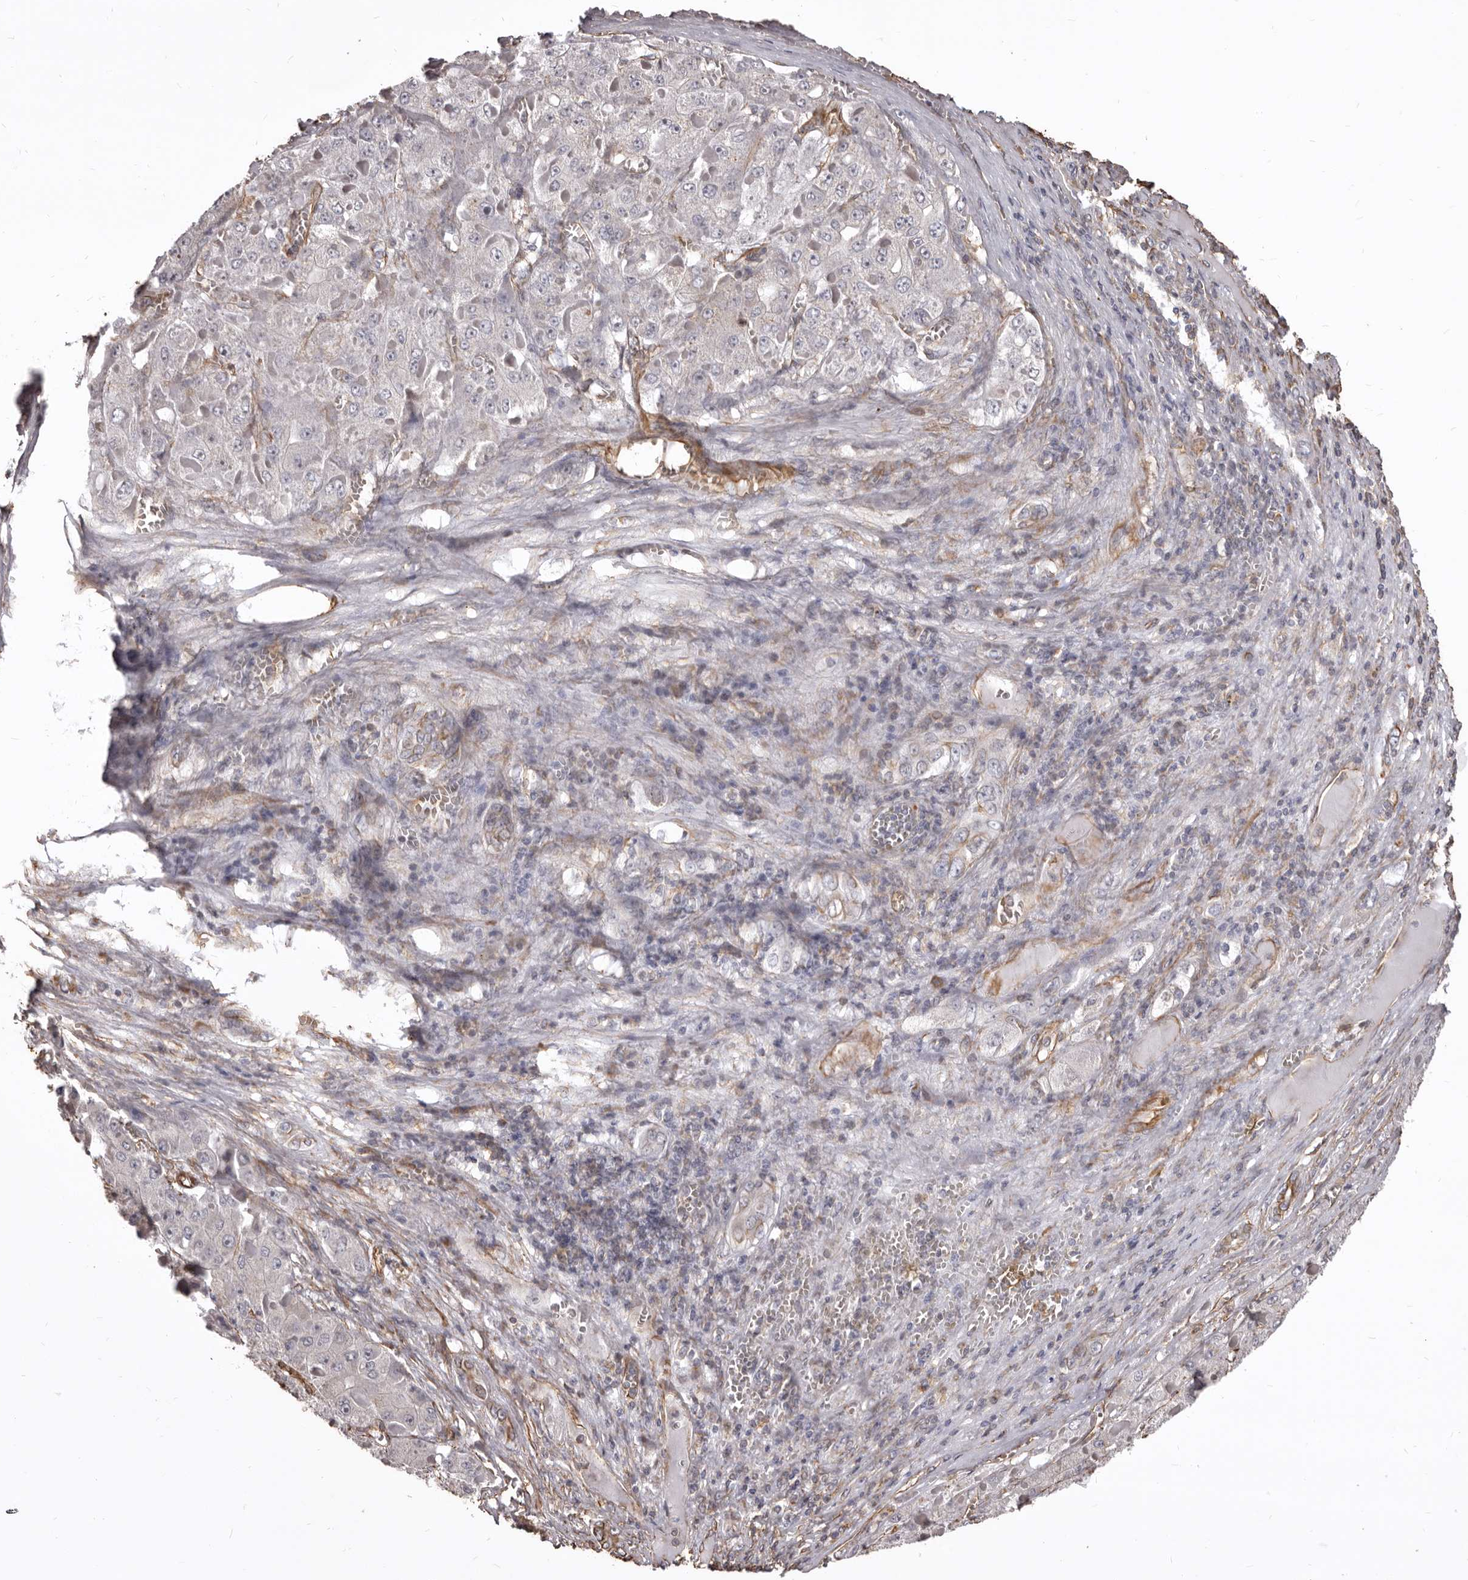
{"staining": {"intensity": "negative", "quantity": "none", "location": "none"}, "tissue": "liver cancer", "cell_type": "Tumor cells", "image_type": "cancer", "snomed": [{"axis": "morphology", "description": "Carcinoma, Hepatocellular, NOS"}, {"axis": "topography", "description": "Liver"}], "caption": "DAB immunohistochemical staining of liver hepatocellular carcinoma displays no significant positivity in tumor cells.", "gene": "MTURN", "patient": {"sex": "female", "age": 73}}